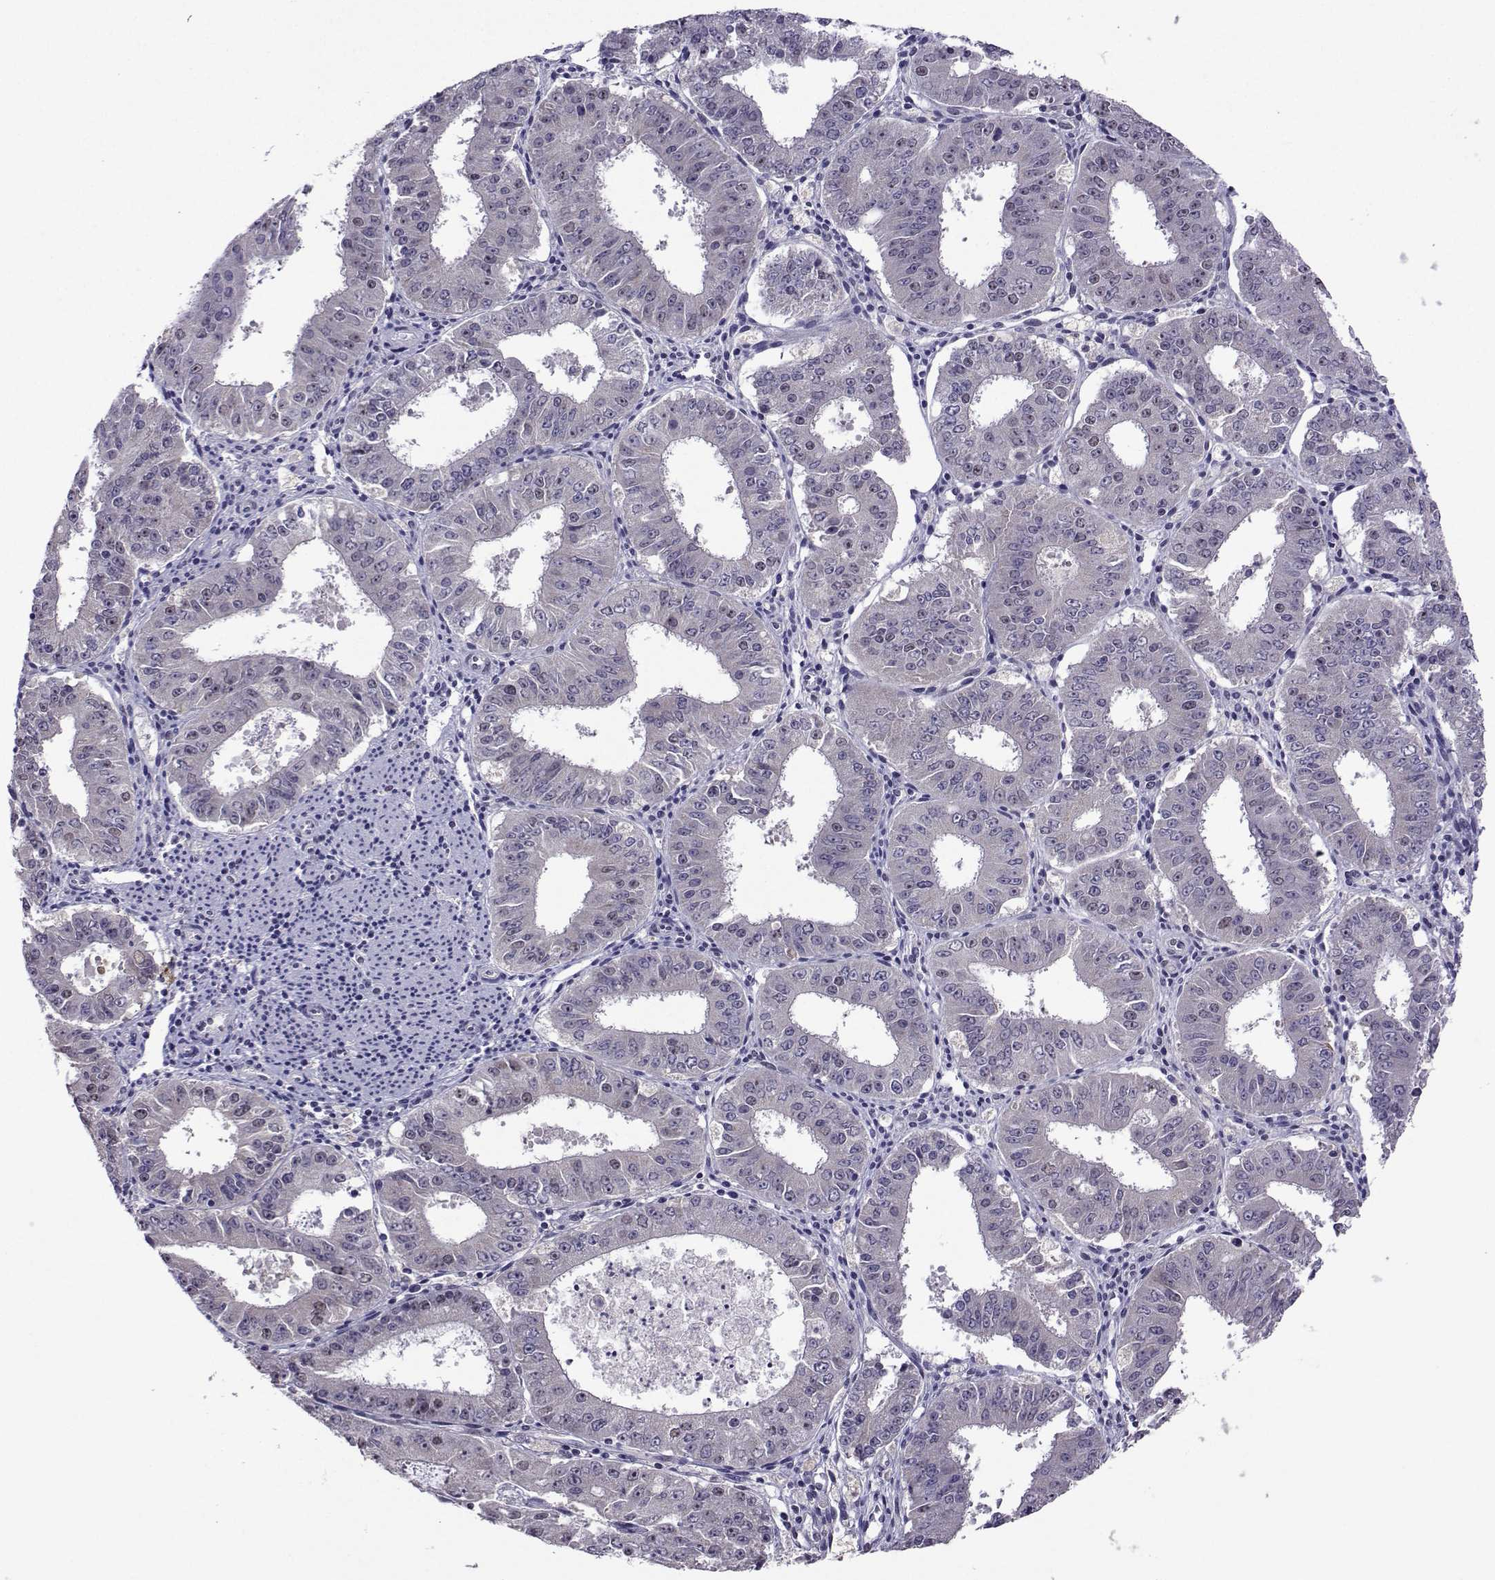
{"staining": {"intensity": "negative", "quantity": "none", "location": "none"}, "tissue": "ovarian cancer", "cell_type": "Tumor cells", "image_type": "cancer", "snomed": [{"axis": "morphology", "description": "Carcinoma, endometroid"}, {"axis": "topography", "description": "Ovary"}], "caption": "Immunohistochemical staining of human ovarian endometroid carcinoma displays no significant positivity in tumor cells. The staining was performed using DAB to visualize the protein expression in brown, while the nuclei were stained in blue with hematoxylin (Magnification: 20x).", "gene": "DDX20", "patient": {"sex": "female", "age": 42}}